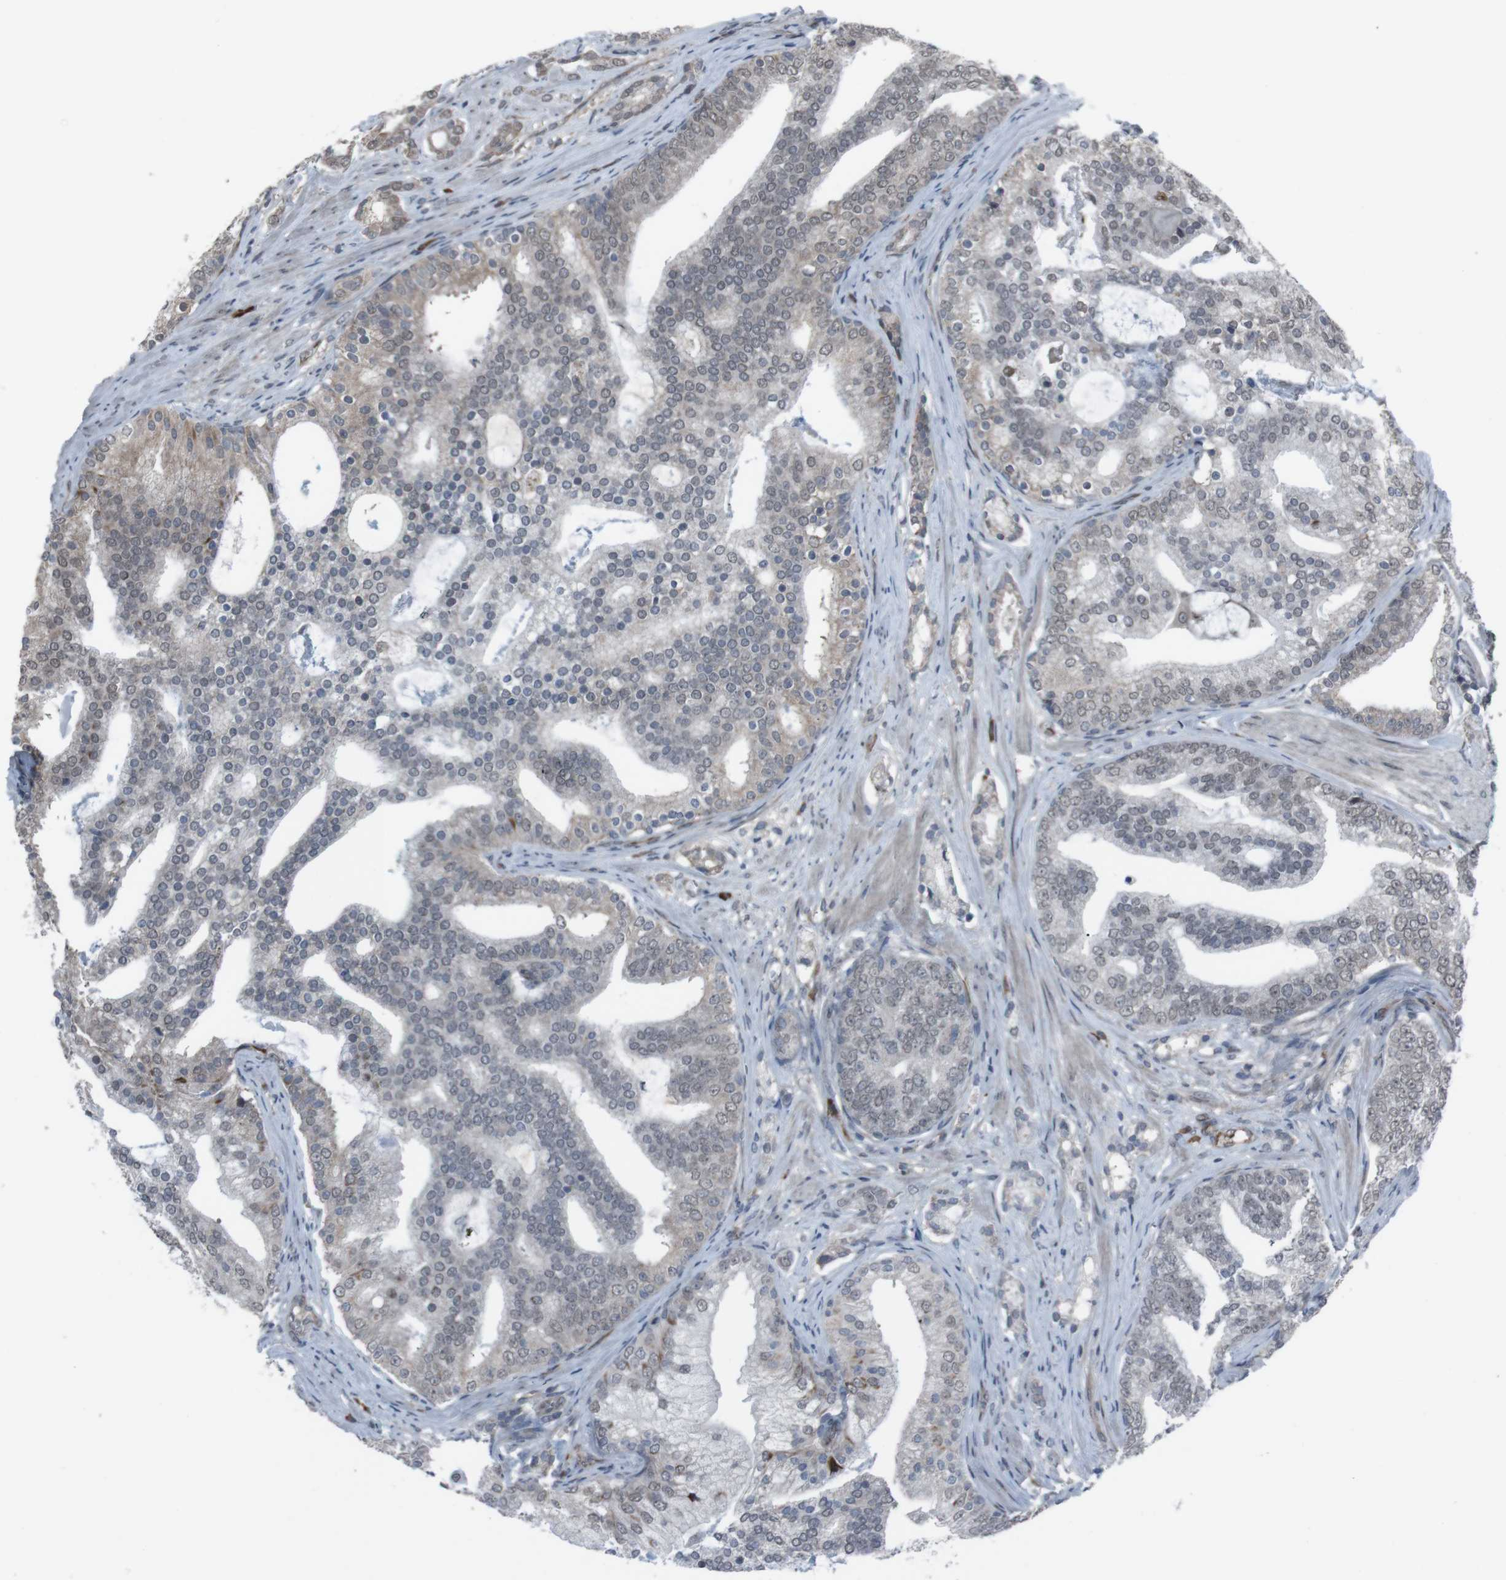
{"staining": {"intensity": "weak", "quantity": "<25%", "location": "nuclear"}, "tissue": "prostate cancer", "cell_type": "Tumor cells", "image_type": "cancer", "snomed": [{"axis": "morphology", "description": "Adenocarcinoma, Low grade"}, {"axis": "topography", "description": "Prostate"}], "caption": "High magnification brightfield microscopy of prostate adenocarcinoma (low-grade) stained with DAB (brown) and counterstained with hematoxylin (blue): tumor cells show no significant positivity.", "gene": "SS18L1", "patient": {"sex": "male", "age": 58}}